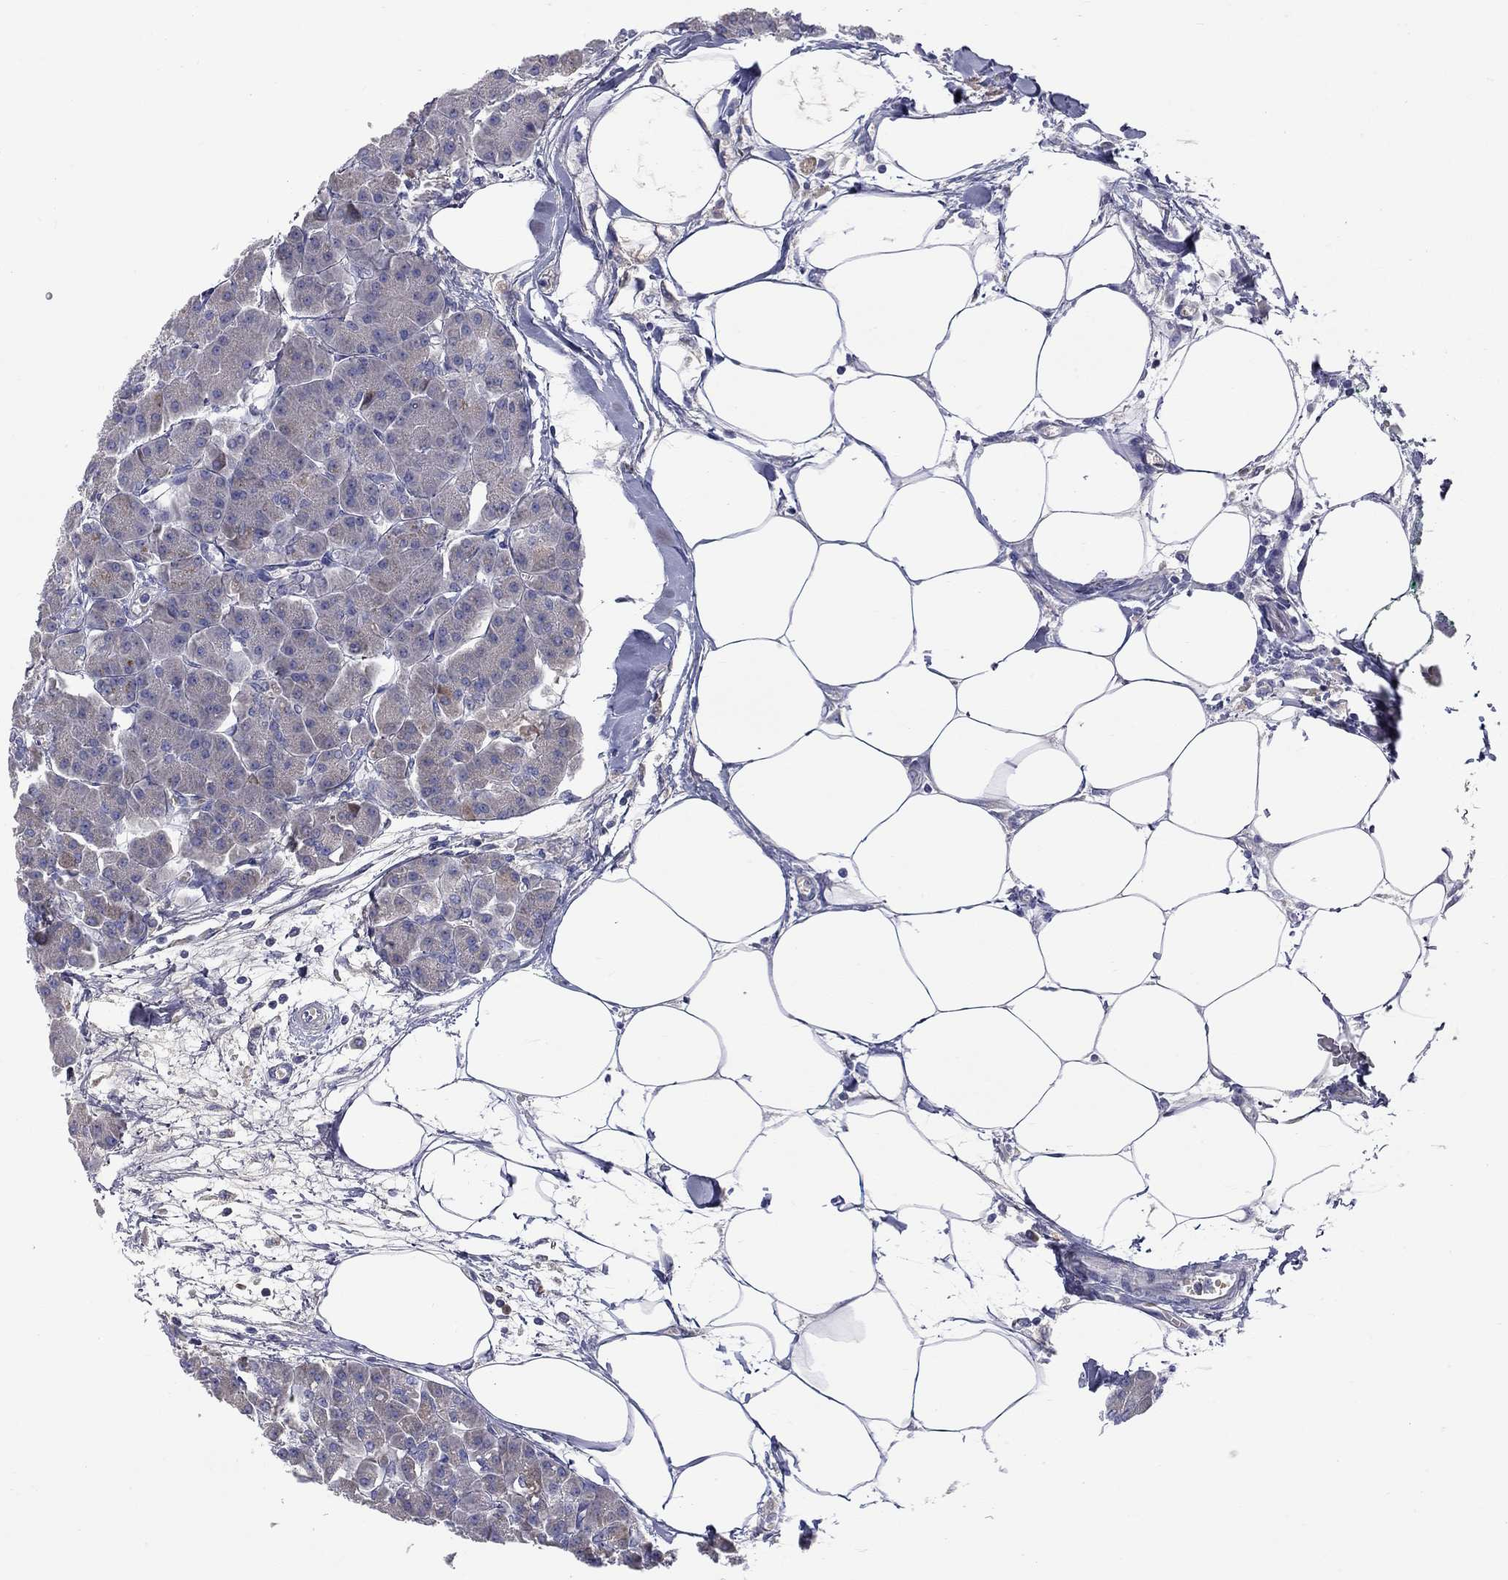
{"staining": {"intensity": "moderate", "quantity": "<25%", "location": "cytoplasmic/membranous"}, "tissue": "pancreas", "cell_type": "Exocrine glandular cells", "image_type": "normal", "snomed": [{"axis": "morphology", "description": "Normal tissue, NOS"}, {"axis": "topography", "description": "Adipose tissue"}, {"axis": "topography", "description": "Pancreas"}, {"axis": "topography", "description": "Peripheral nerve tissue"}], "caption": "A brown stain highlights moderate cytoplasmic/membranous staining of a protein in exocrine glandular cells of benign human pancreas.", "gene": "UNC119B", "patient": {"sex": "female", "age": 58}}